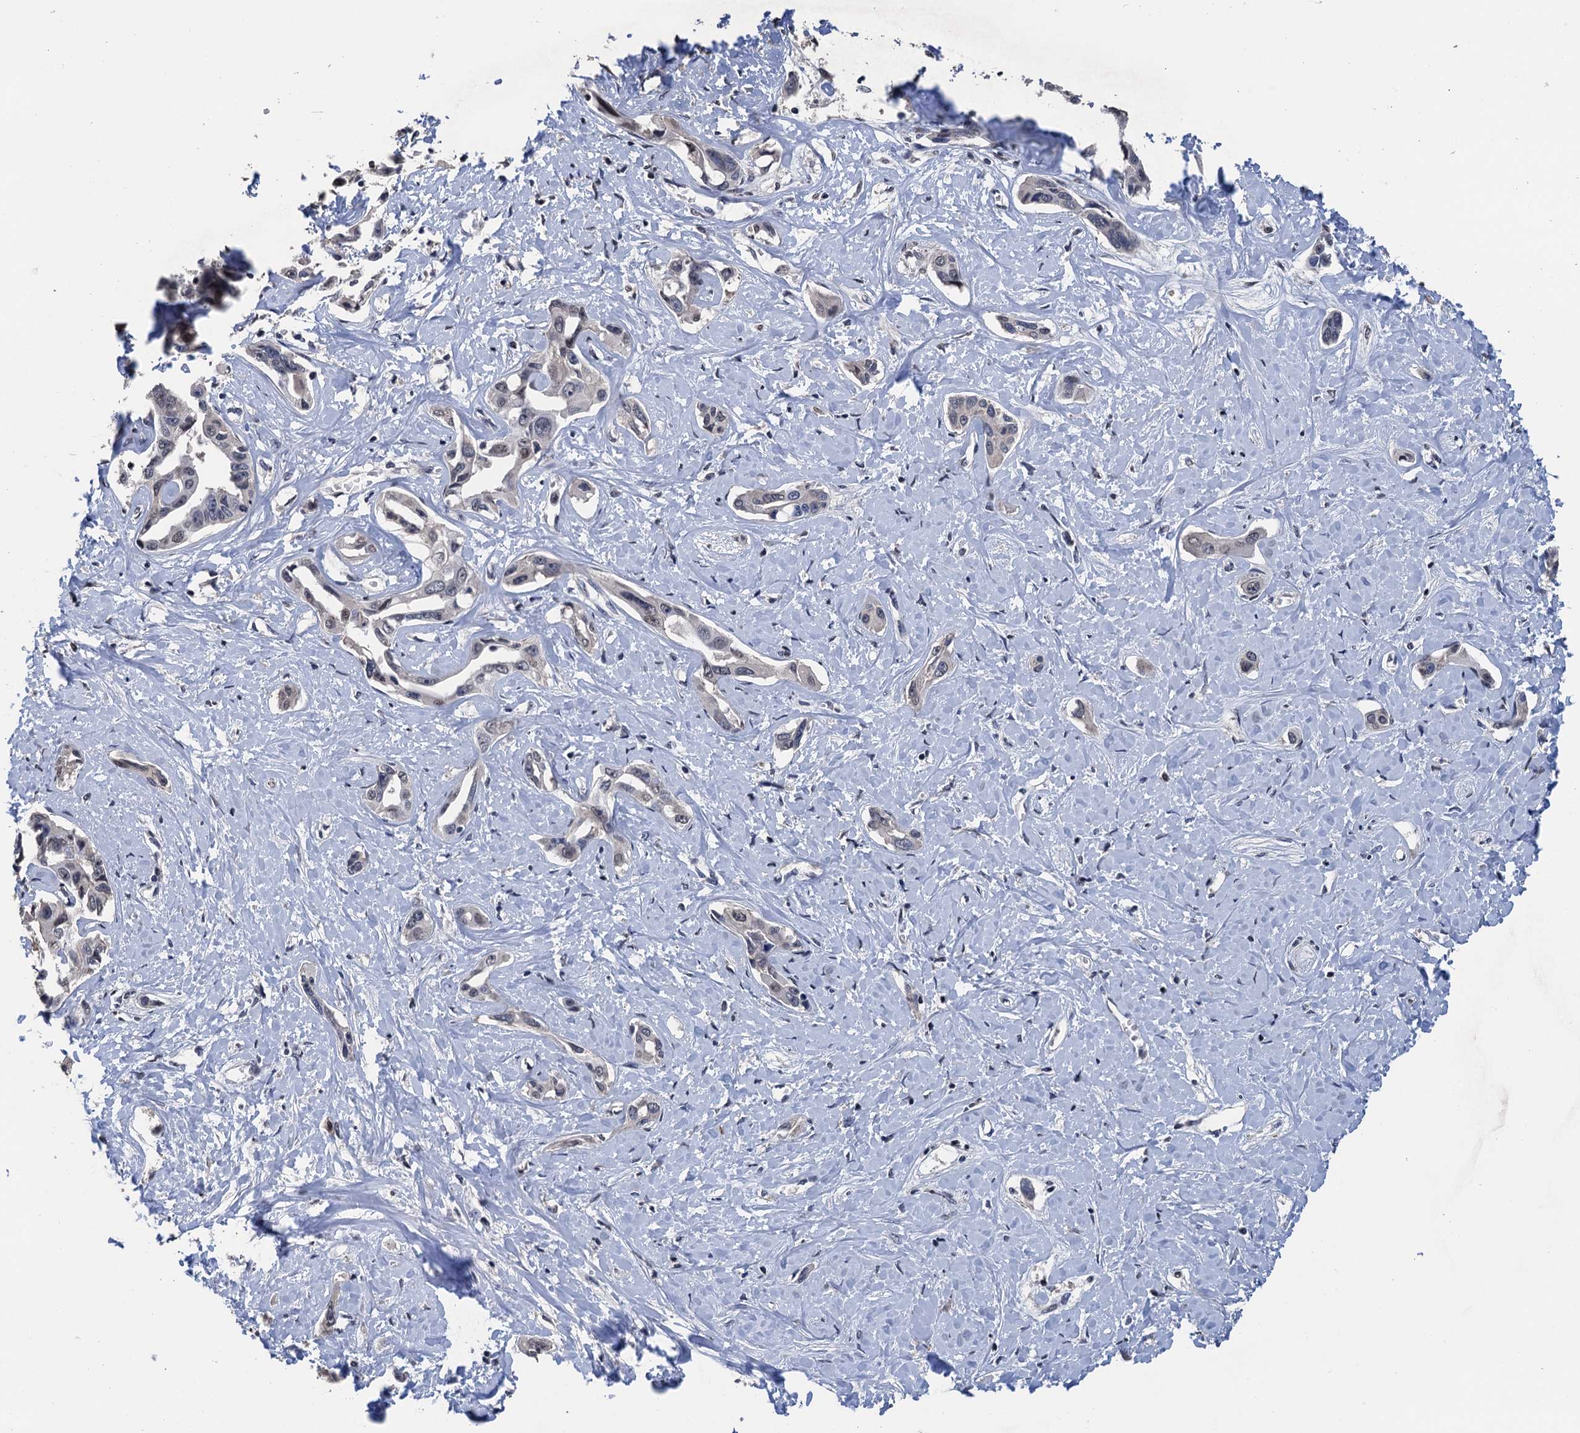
{"staining": {"intensity": "moderate", "quantity": "<25%", "location": "nuclear"}, "tissue": "liver cancer", "cell_type": "Tumor cells", "image_type": "cancer", "snomed": [{"axis": "morphology", "description": "Cholangiocarcinoma"}, {"axis": "topography", "description": "Liver"}], "caption": "A low amount of moderate nuclear staining is present in approximately <25% of tumor cells in liver cholangiocarcinoma tissue.", "gene": "ART5", "patient": {"sex": "male", "age": 59}}